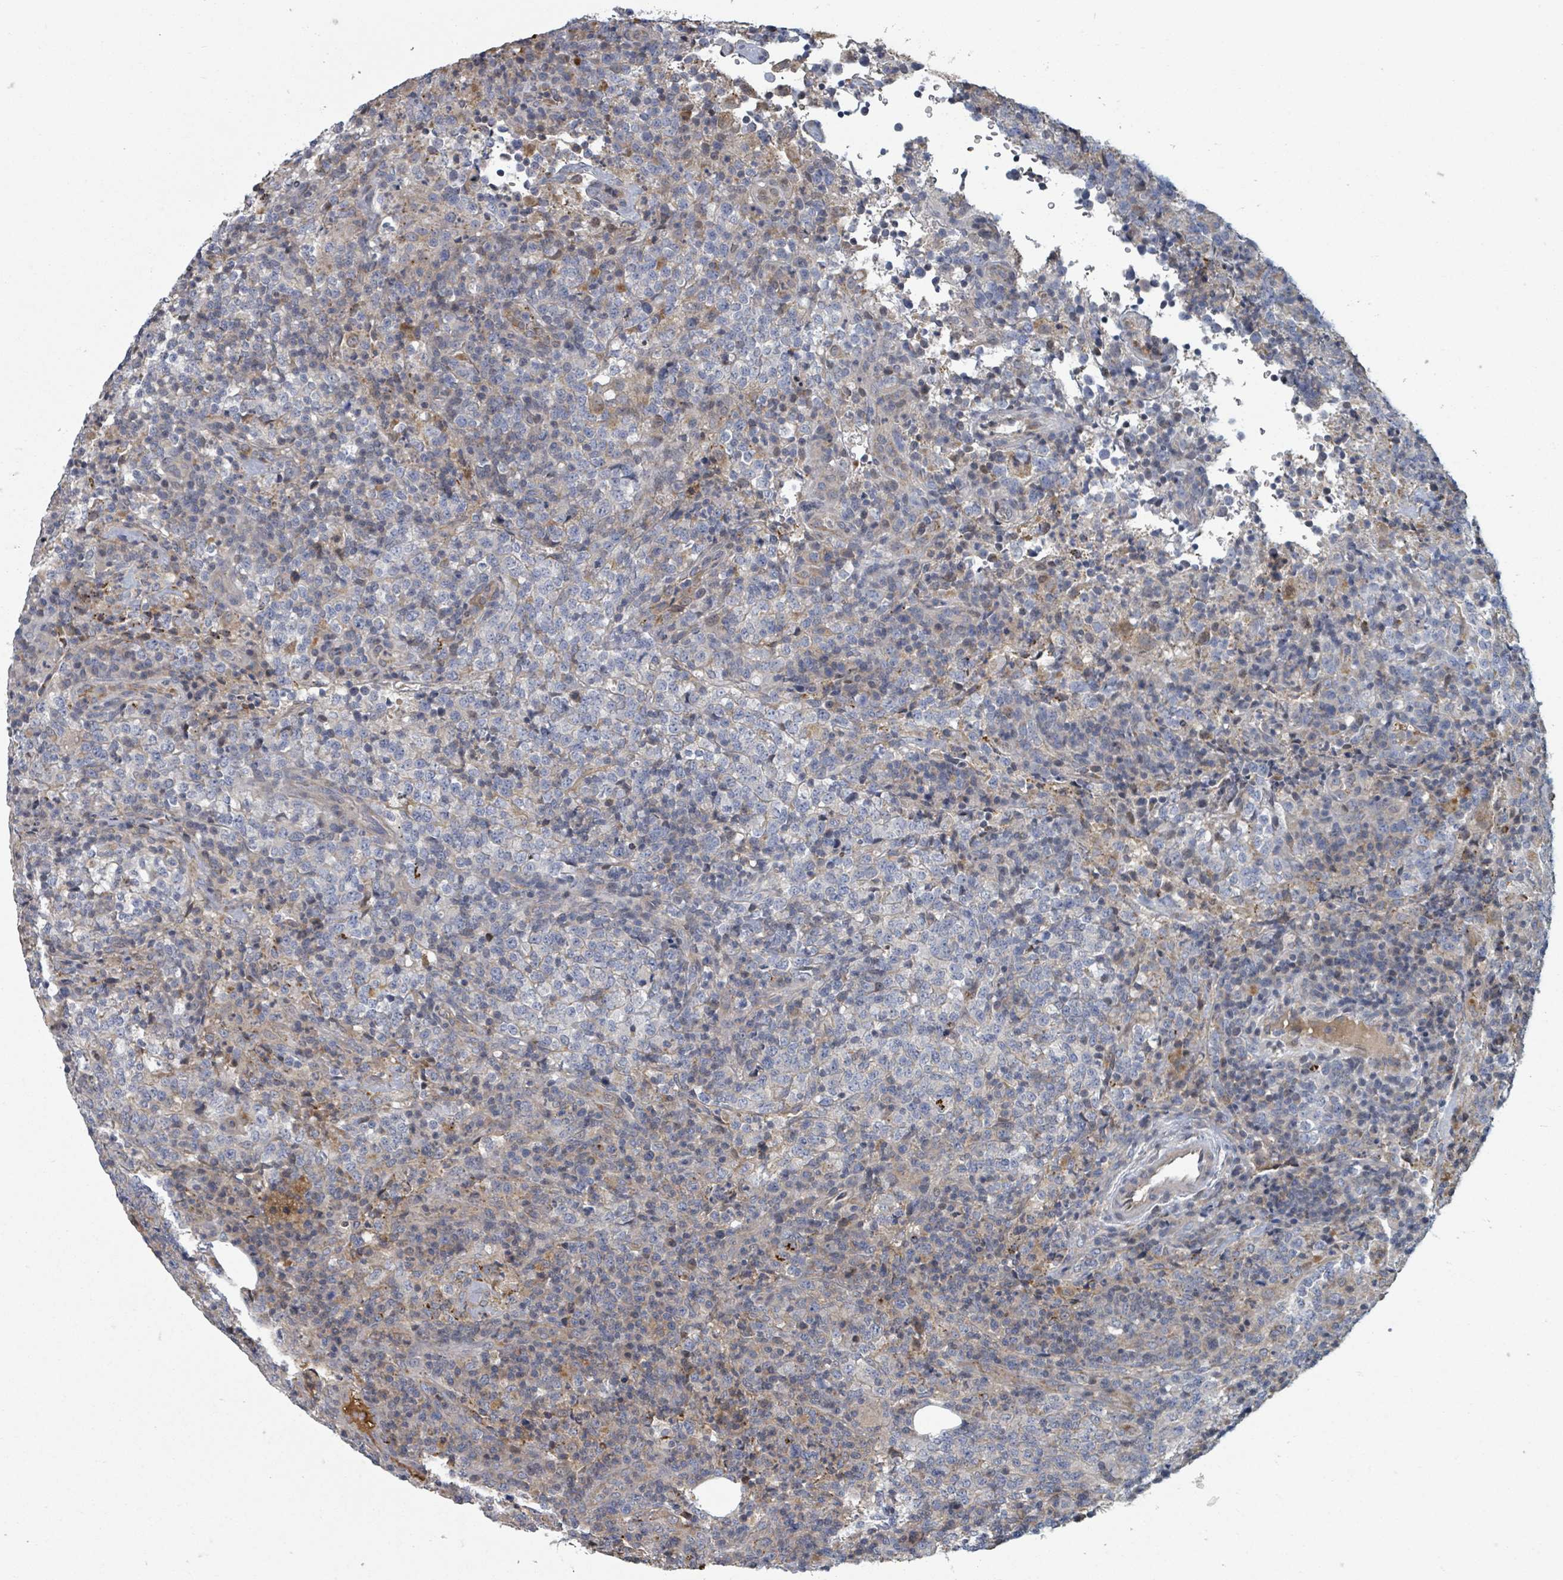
{"staining": {"intensity": "weak", "quantity": "<25%", "location": "cytoplasmic/membranous"}, "tissue": "lymphoma", "cell_type": "Tumor cells", "image_type": "cancer", "snomed": [{"axis": "morphology", "description": "Malignant lymphoma, non-Hodgkin's type, High grade"}, {"axis": "topography", "description": "Lymph node"}], "caption": "Tumor cells are negative for brown protein staining in high-grade malignant lymphoma, non-Hodgkin's type. Nuclei are stained in blue.", "gene": "GABBR1", "patient": {"sex": "male", "age": 54}}